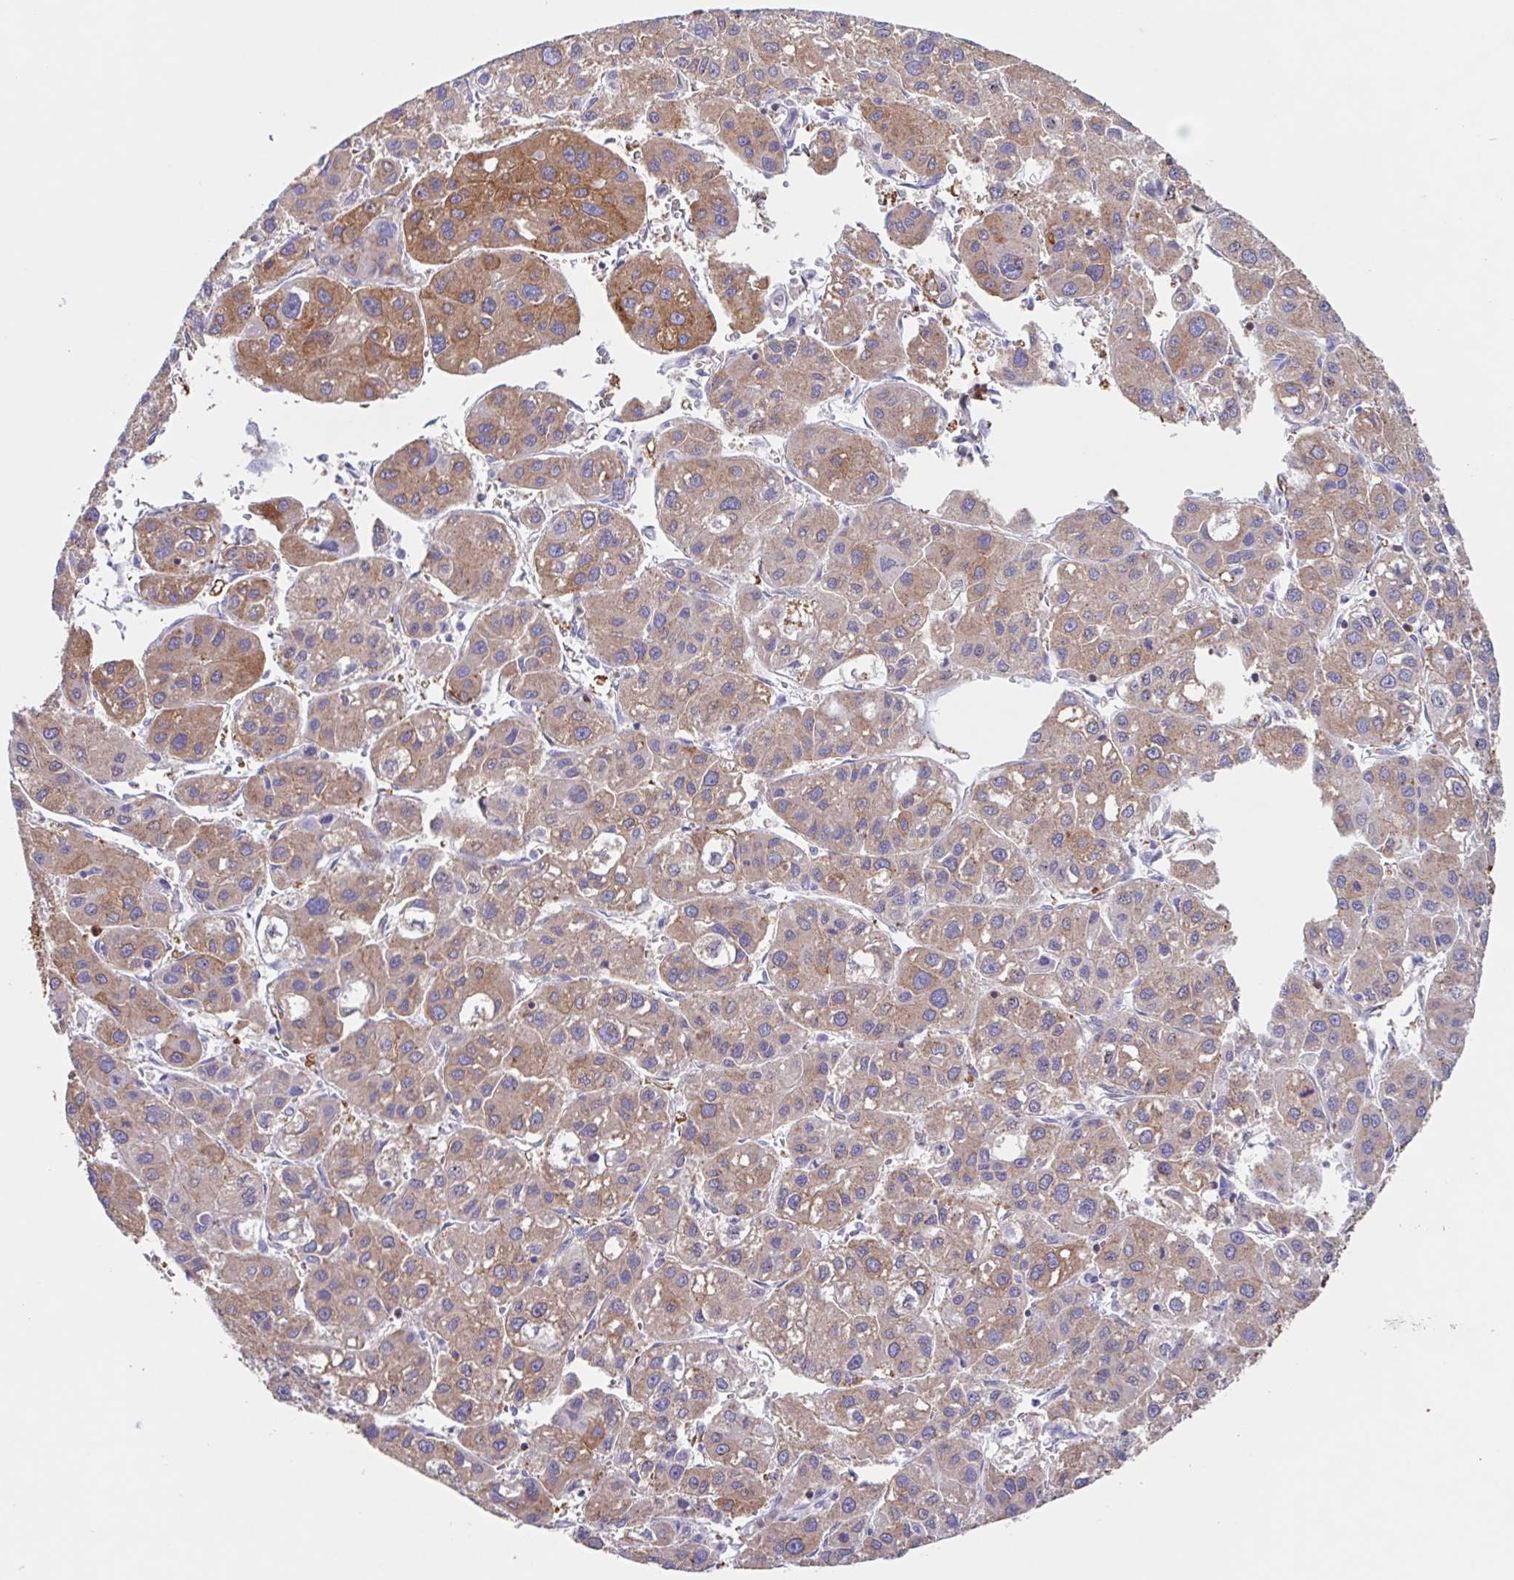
{"staining": {"intensity": "weak", "quantity": ">75%", "location": "cytoplasmic/membranous"}, "tissue": "liver cancer", "cell_type": "Tumor cells", "image_type": "cancer", "snomed": [{"axis": "morphology", "description": "Carcinoma, Hepatocellular, NOS"}, {"axis": "topography", "description": "Liver"}], "caption": "Immunohistochemical staining of human liver hepatocellular carcinoma demonstrates low levels of weak cytoplasmic/membranous protein positivity in about >75% of tumor cells. (DAB IHC, brown staining for protein, blue staining for nuclei).", "gene": "TPD52", "patient": {"sex": "male", "age": 73}}